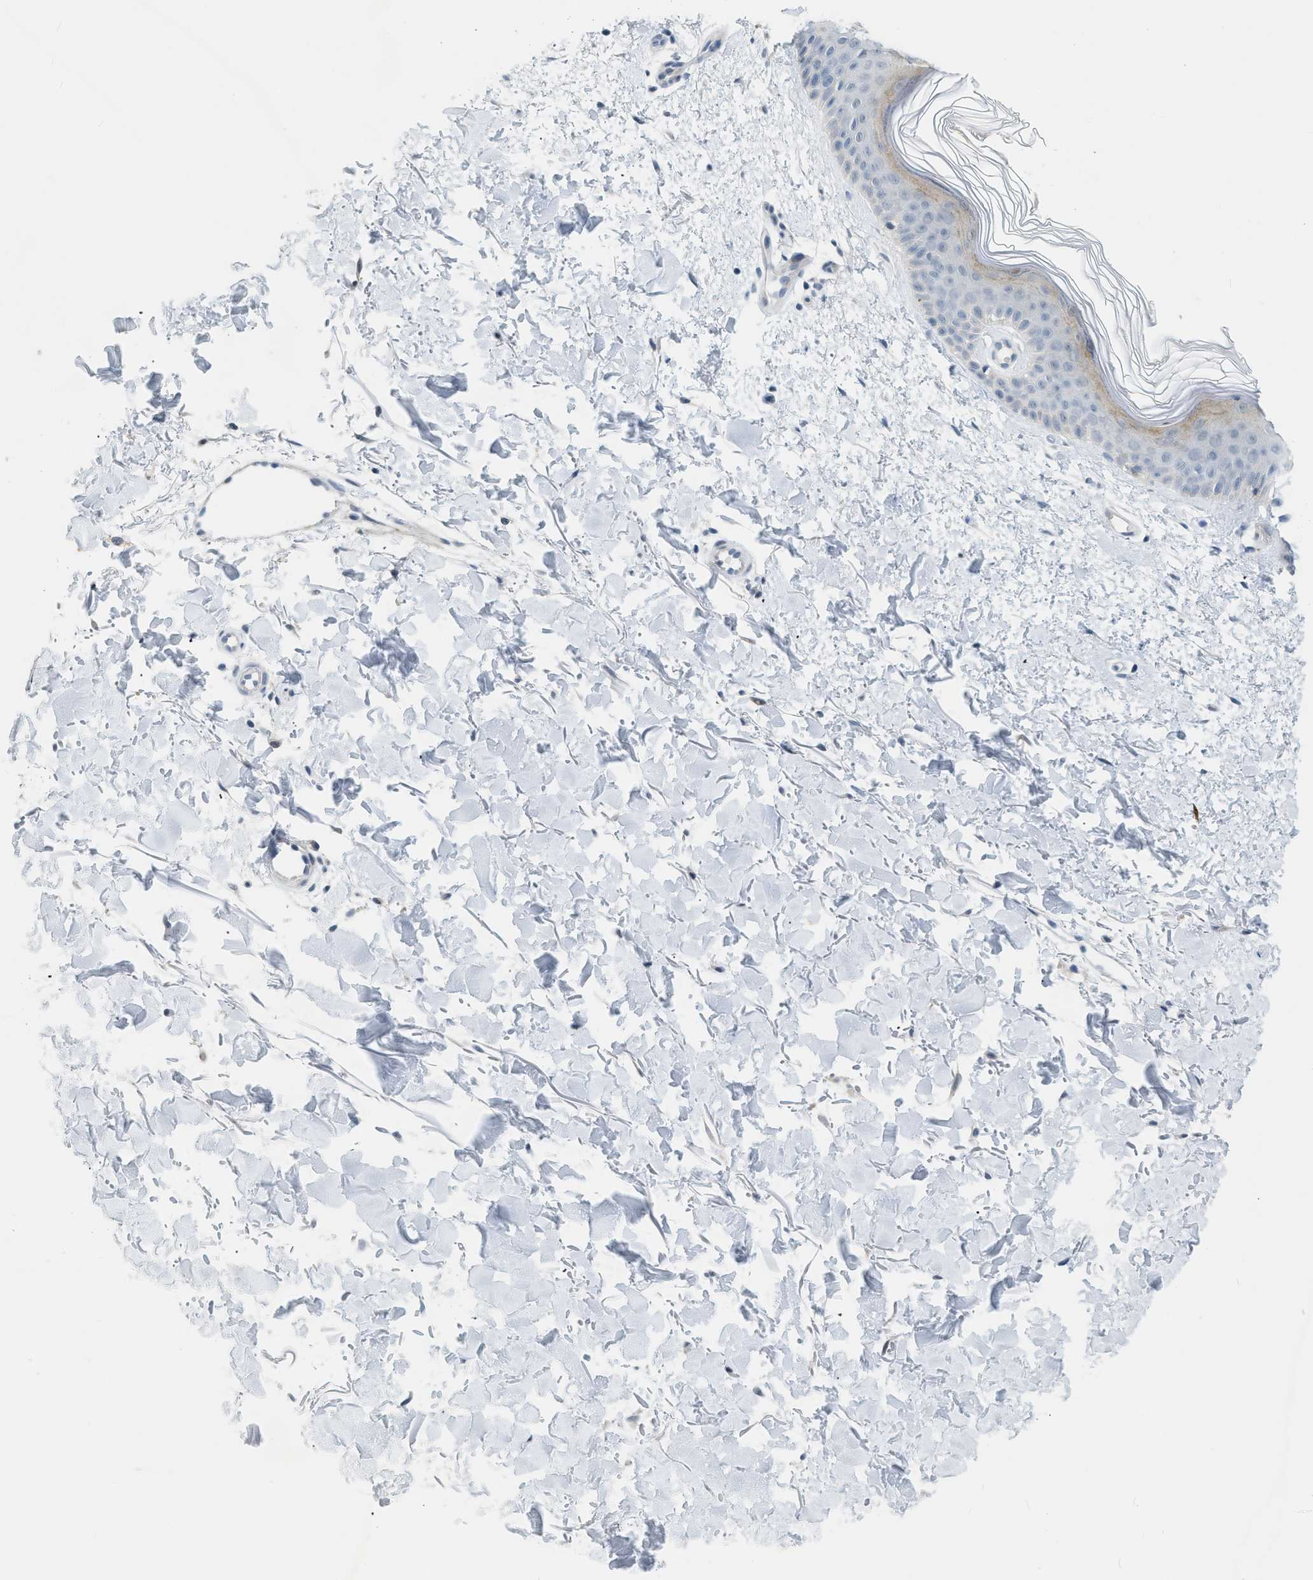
{"staining": {"intensity": "negative", "quantity": "none", "location": "none"}, "tissue": "skin", "cell_type": "Fibroblasts", "image_type": "normal", "snomed": [{"axis": "morphology", "description": "Normal tissue, NOS"}, {"axis": "morphology", "description": "Malignant melanoma, NOS"}, {"axis": "topography", "description": "Skin"}], "caption": "Skin was stained to show a protein in brown. There is no significant expression in fibroblasts. The staining was performed using DAB to visualize the protein expression in brown, while the nuclei were stained in blue with hematoxylin (Magnification: 20x).", "gene": "ZNF408", "patient": {"sex": "male", "age": 83}}